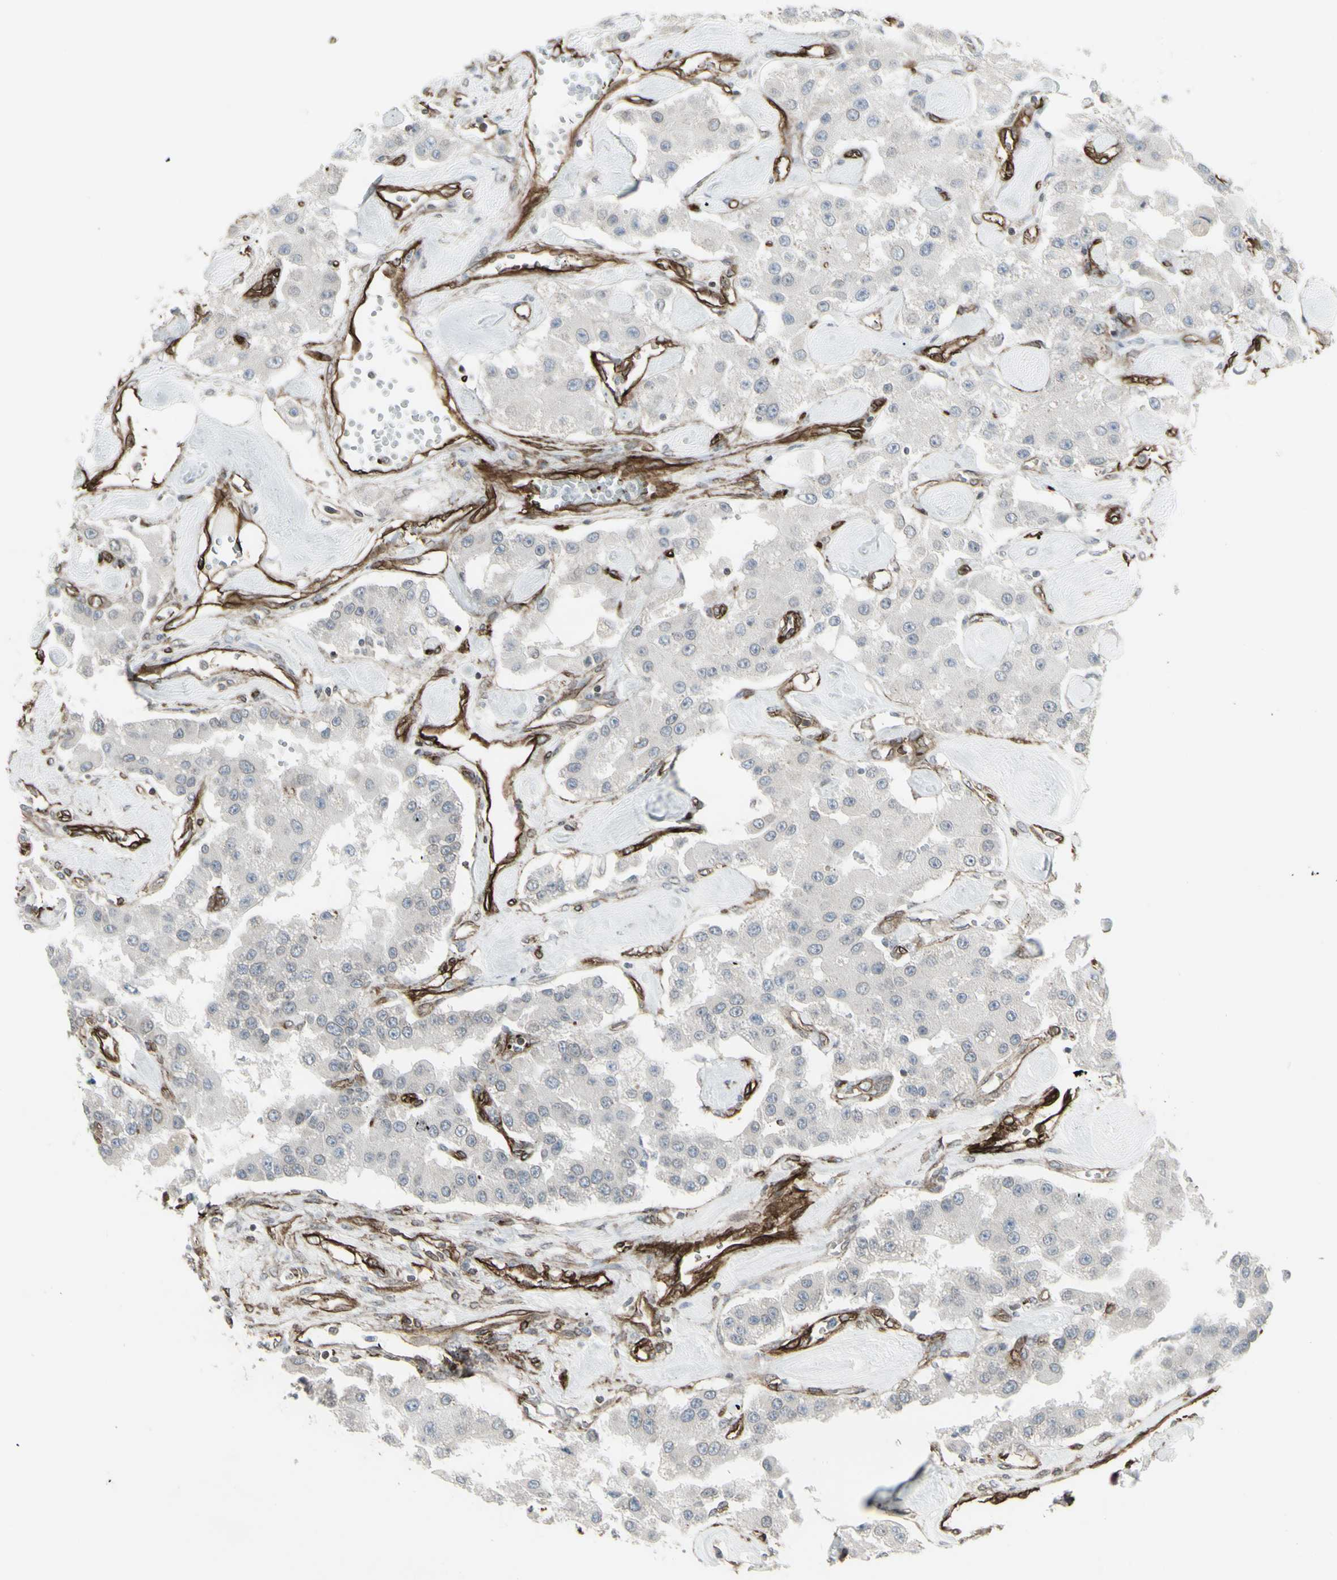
{"staining": {"intensity": "negative", "quantity": "none", "location": "none"}, "tissue": "carcinoid", "cell_type": "Tumor cells", "image_type": "cancer", "snomed": [{"axis": "morphology", "description": "Carcinoid, malignant, NOS"}, {"axis": "topography", "description": "Pancreas"}], "caption": "The histopathology image reveals no staining of tumor cells in carcinoid.", "gene": "DTX3L", "patient": {"sex": "male", "age": 41}}